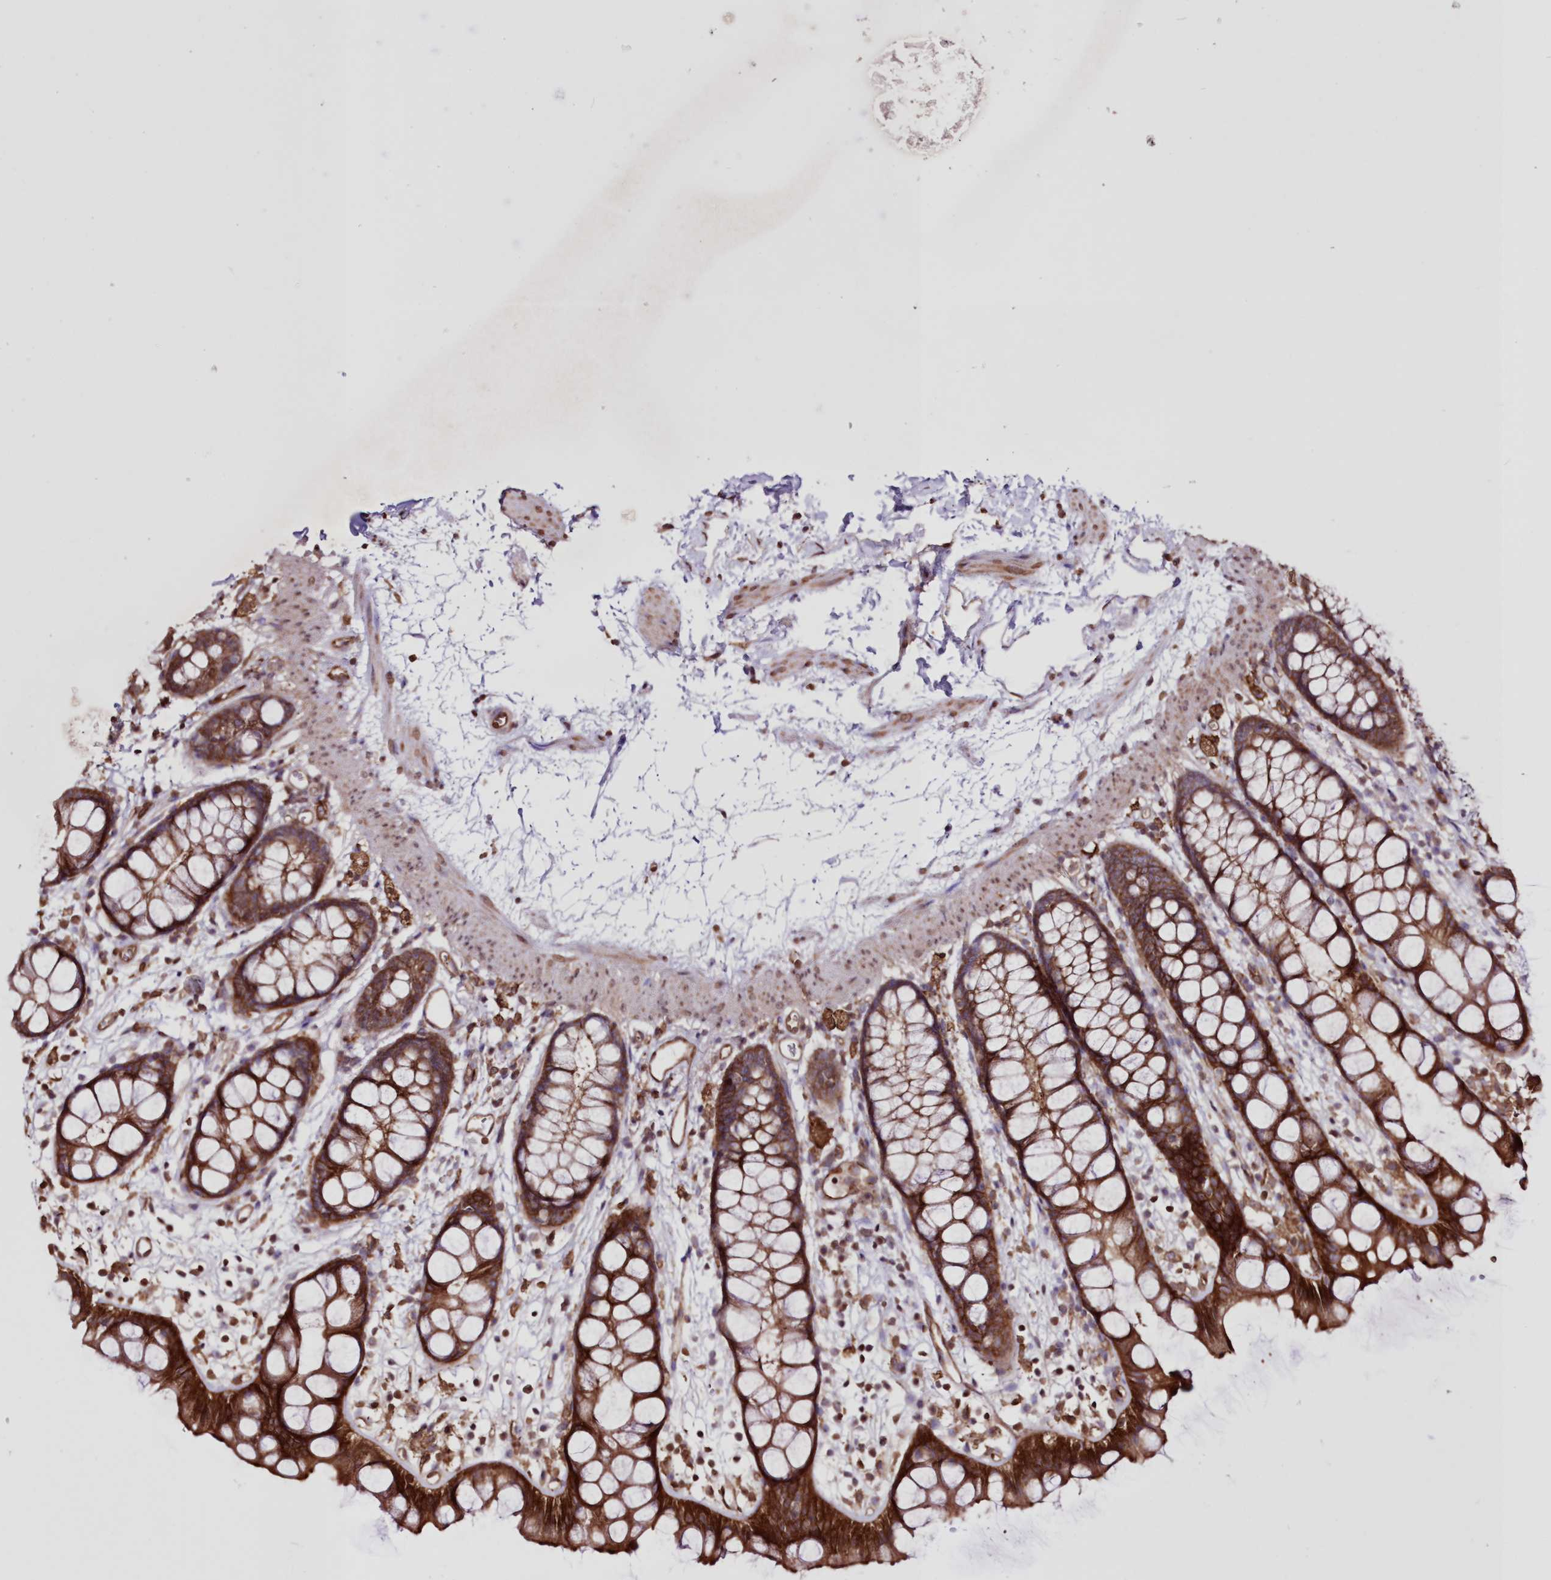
{"staining": {"intensity": "strong", "quantity": ">75%", "location": "cytoplasmic/membranous"}, "tissue": "rectum", "cell_type": "Glandular cells", "image_type": "normal", "snomed": [{"axis": "morphology", "description": "Normal tissue, NOS"}, {"axis": "topography", "description": "Rectum"}], "caption": "Immunohistochemical staining of normal rectum demonstrates strong cytoplasmic/membranous protein positivity in about >75% of glandular cells.", "gene": "FCHO2", "patient": {"sex": "female", "age": 65}}